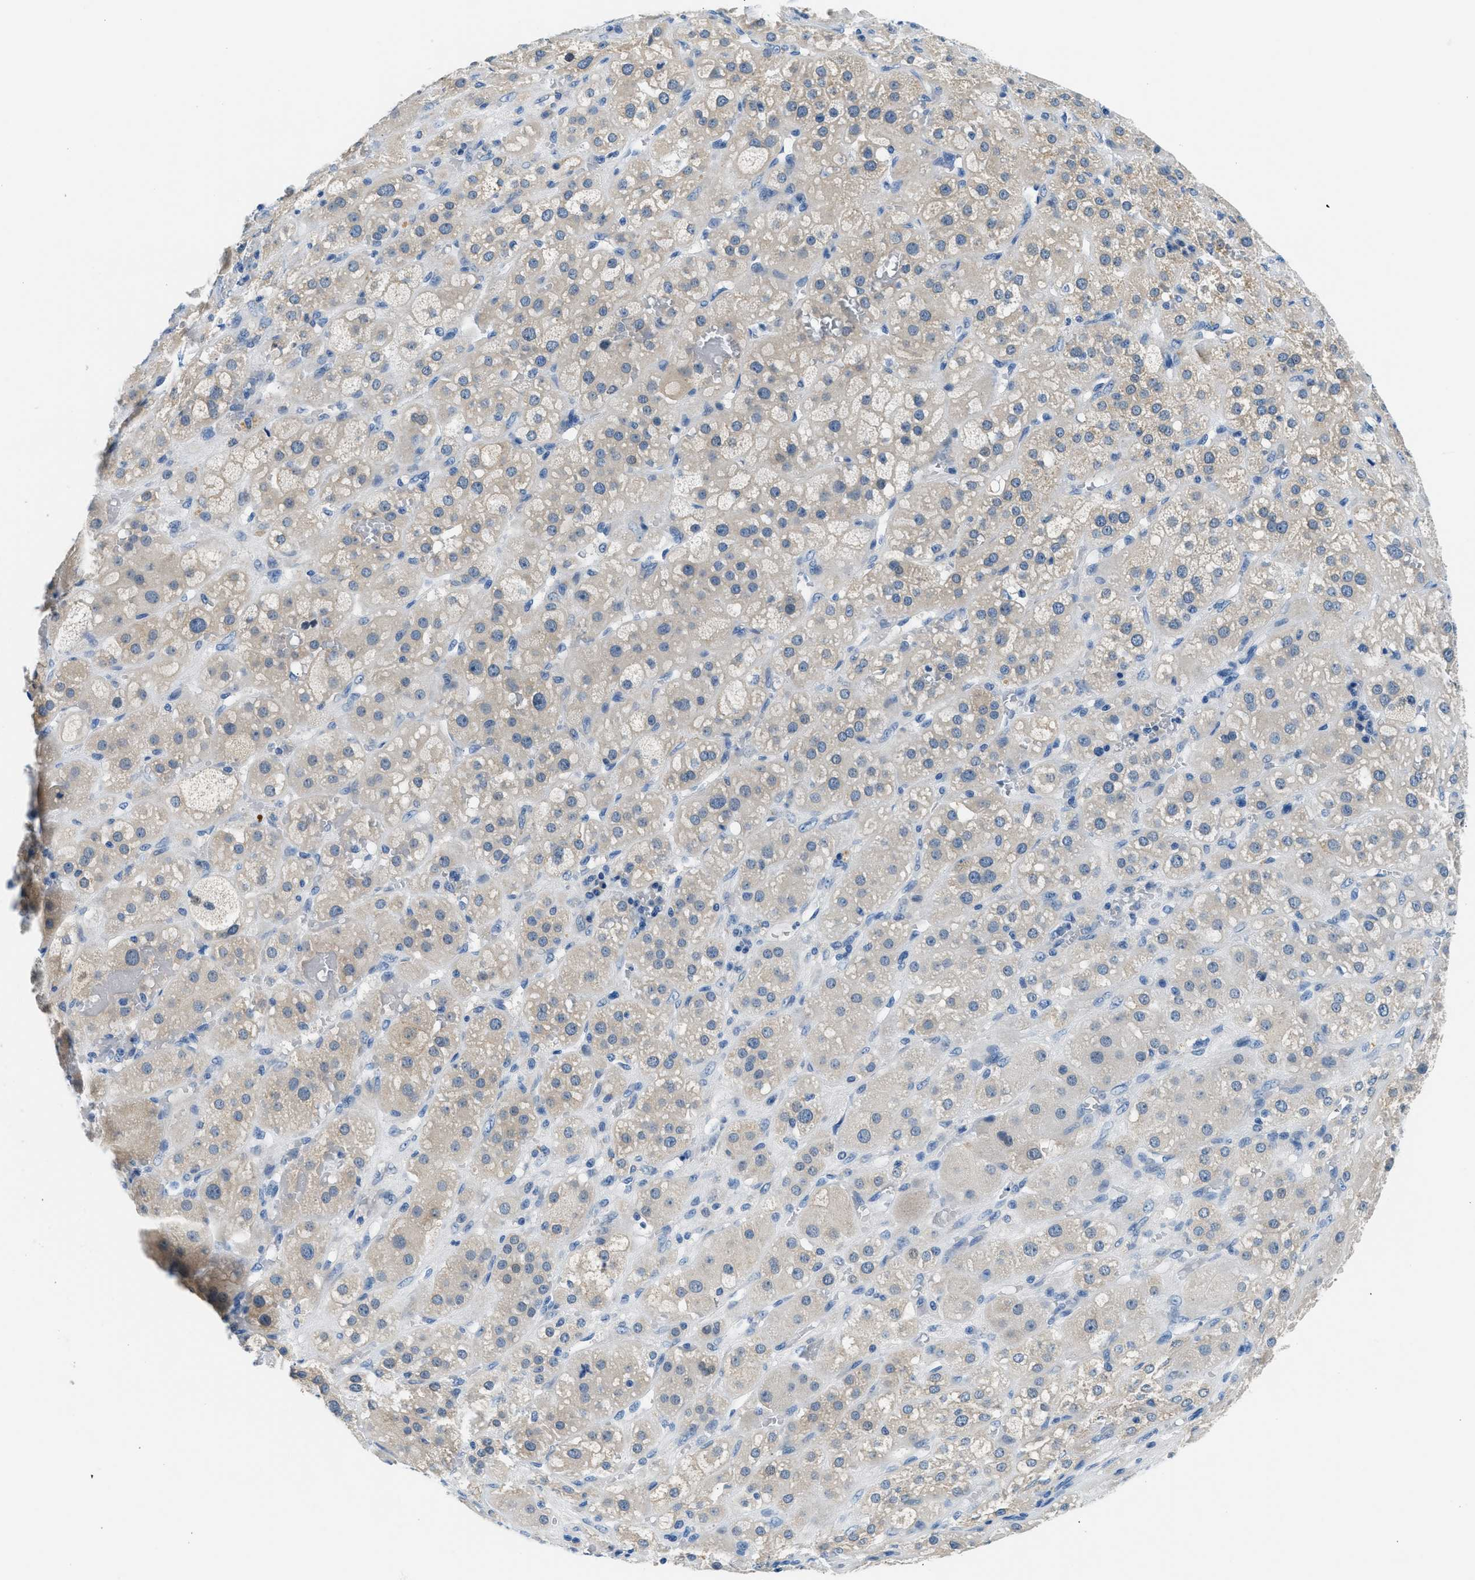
{"staining": {"intensity": "weak", "quantity": "<25%", "location": "cytoplasmic/membranous"}, "tissue": "adrenal gland", "cell_type": "Glandular cells", "image_type": "normal", "snomed": [{"axis": "morphology", "description": "Normal tissue, NOS"}, {"axis": "topography", "description": "Adrenal gland"}], "caption": "An IHC histopathology image of benign adrenal gland is shown. There is no staining in glandular cells of adrenal gland.", "gene": "CLDN18", "patient": {"sex": "female", "age": 47}}